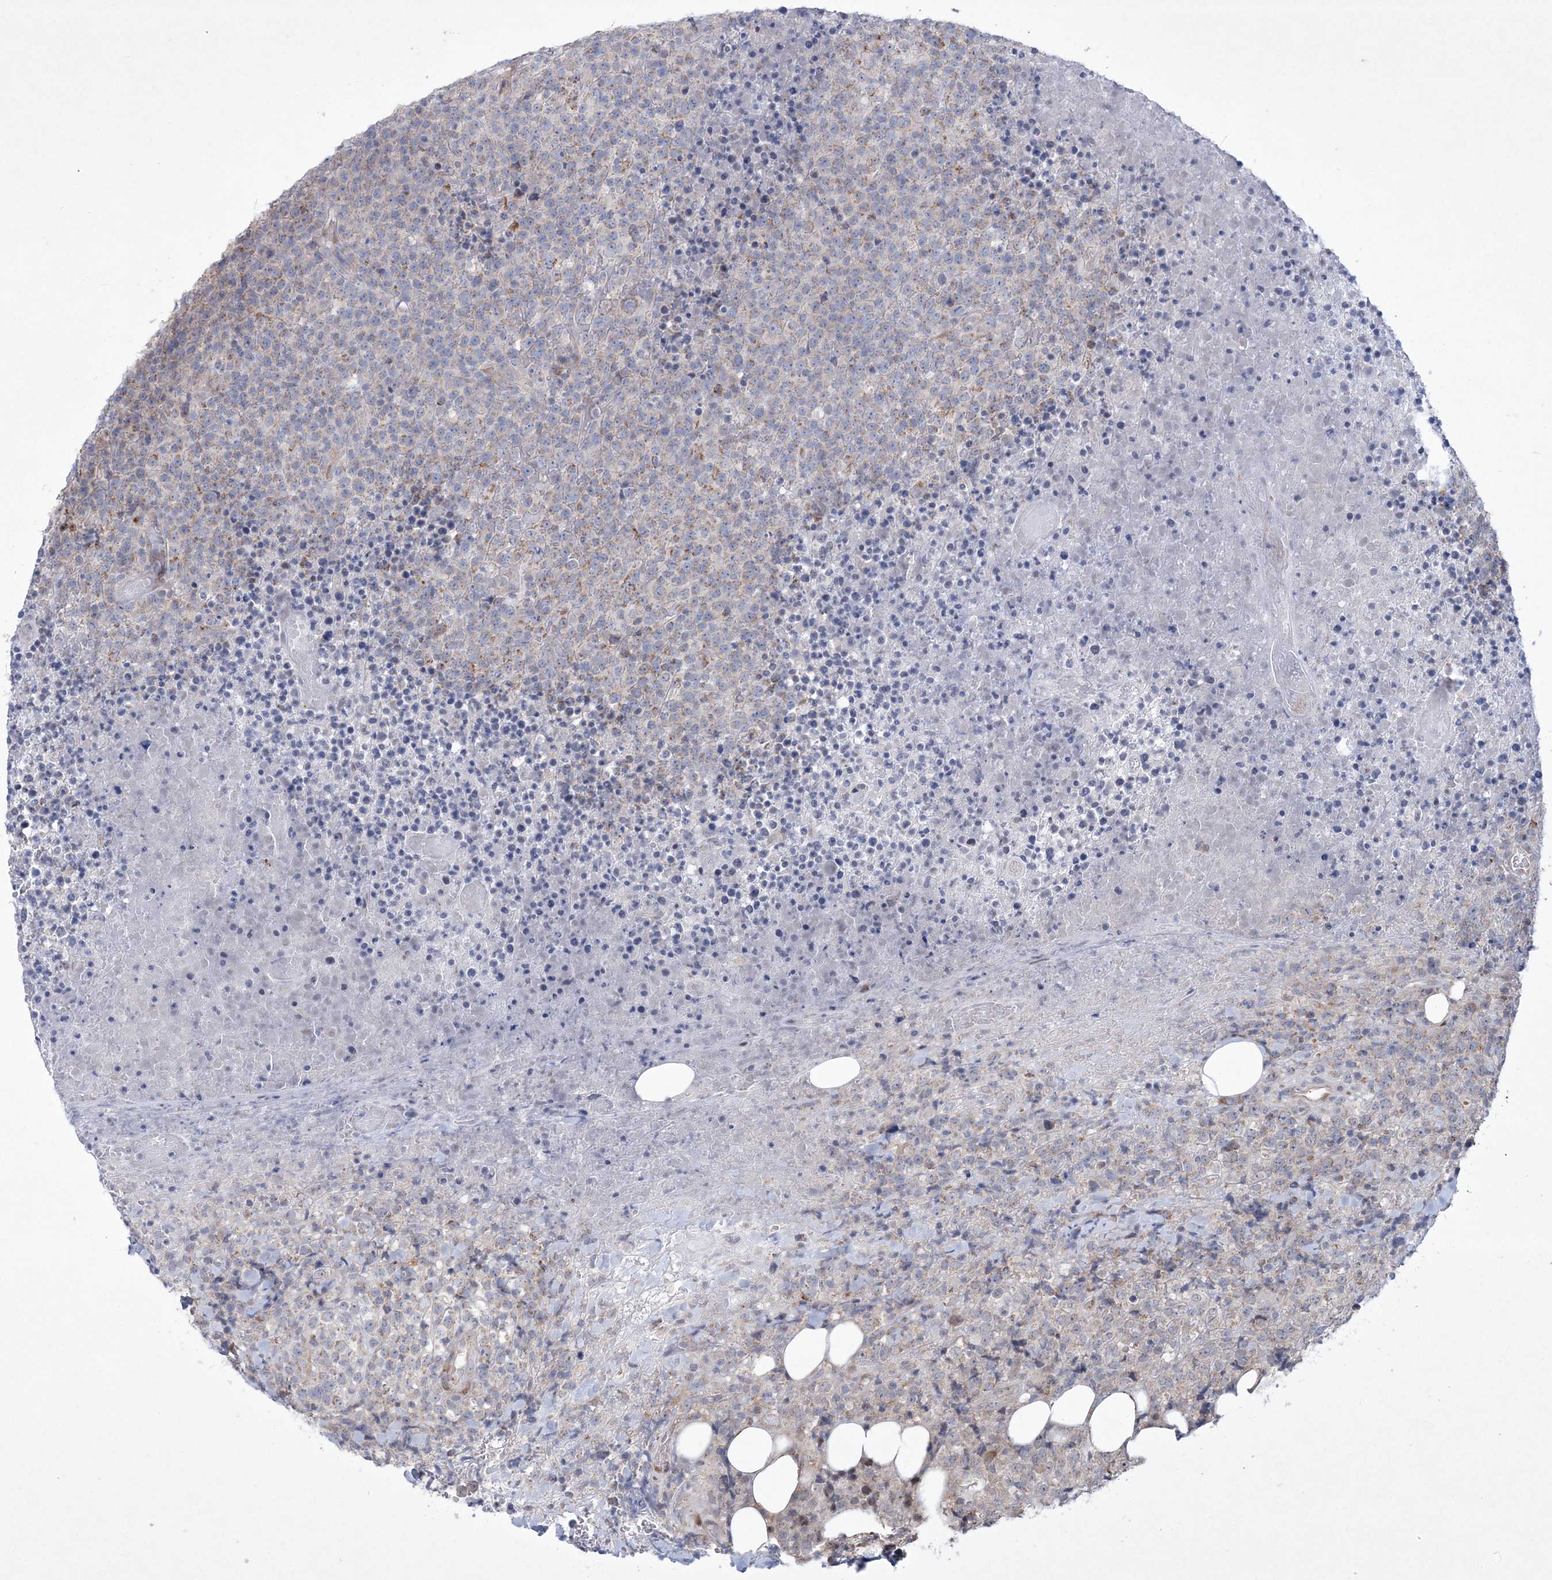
{"staining": {"intensity": "weak", "quantity": "<25%", "location": "cytoplasmic/membranous"}, "tissue": "lymphoma", "cell_type": "Tumor cells", "image_type": "cancer", "snomed": [{"axis": "morphology", "description": "Malignant lymphoma, non-Hodgkin's type, High grade"}, {"axis": "topography", "description": "Lymph node"}], "caption": "This is an immunohistochemistry micrograph of malignant lymphoma, non-Hodgkin's type (high-grade). There is no staining in tumor cells.", "gene": "CES4A", "patient": {"sex": "male", "age": 13}}